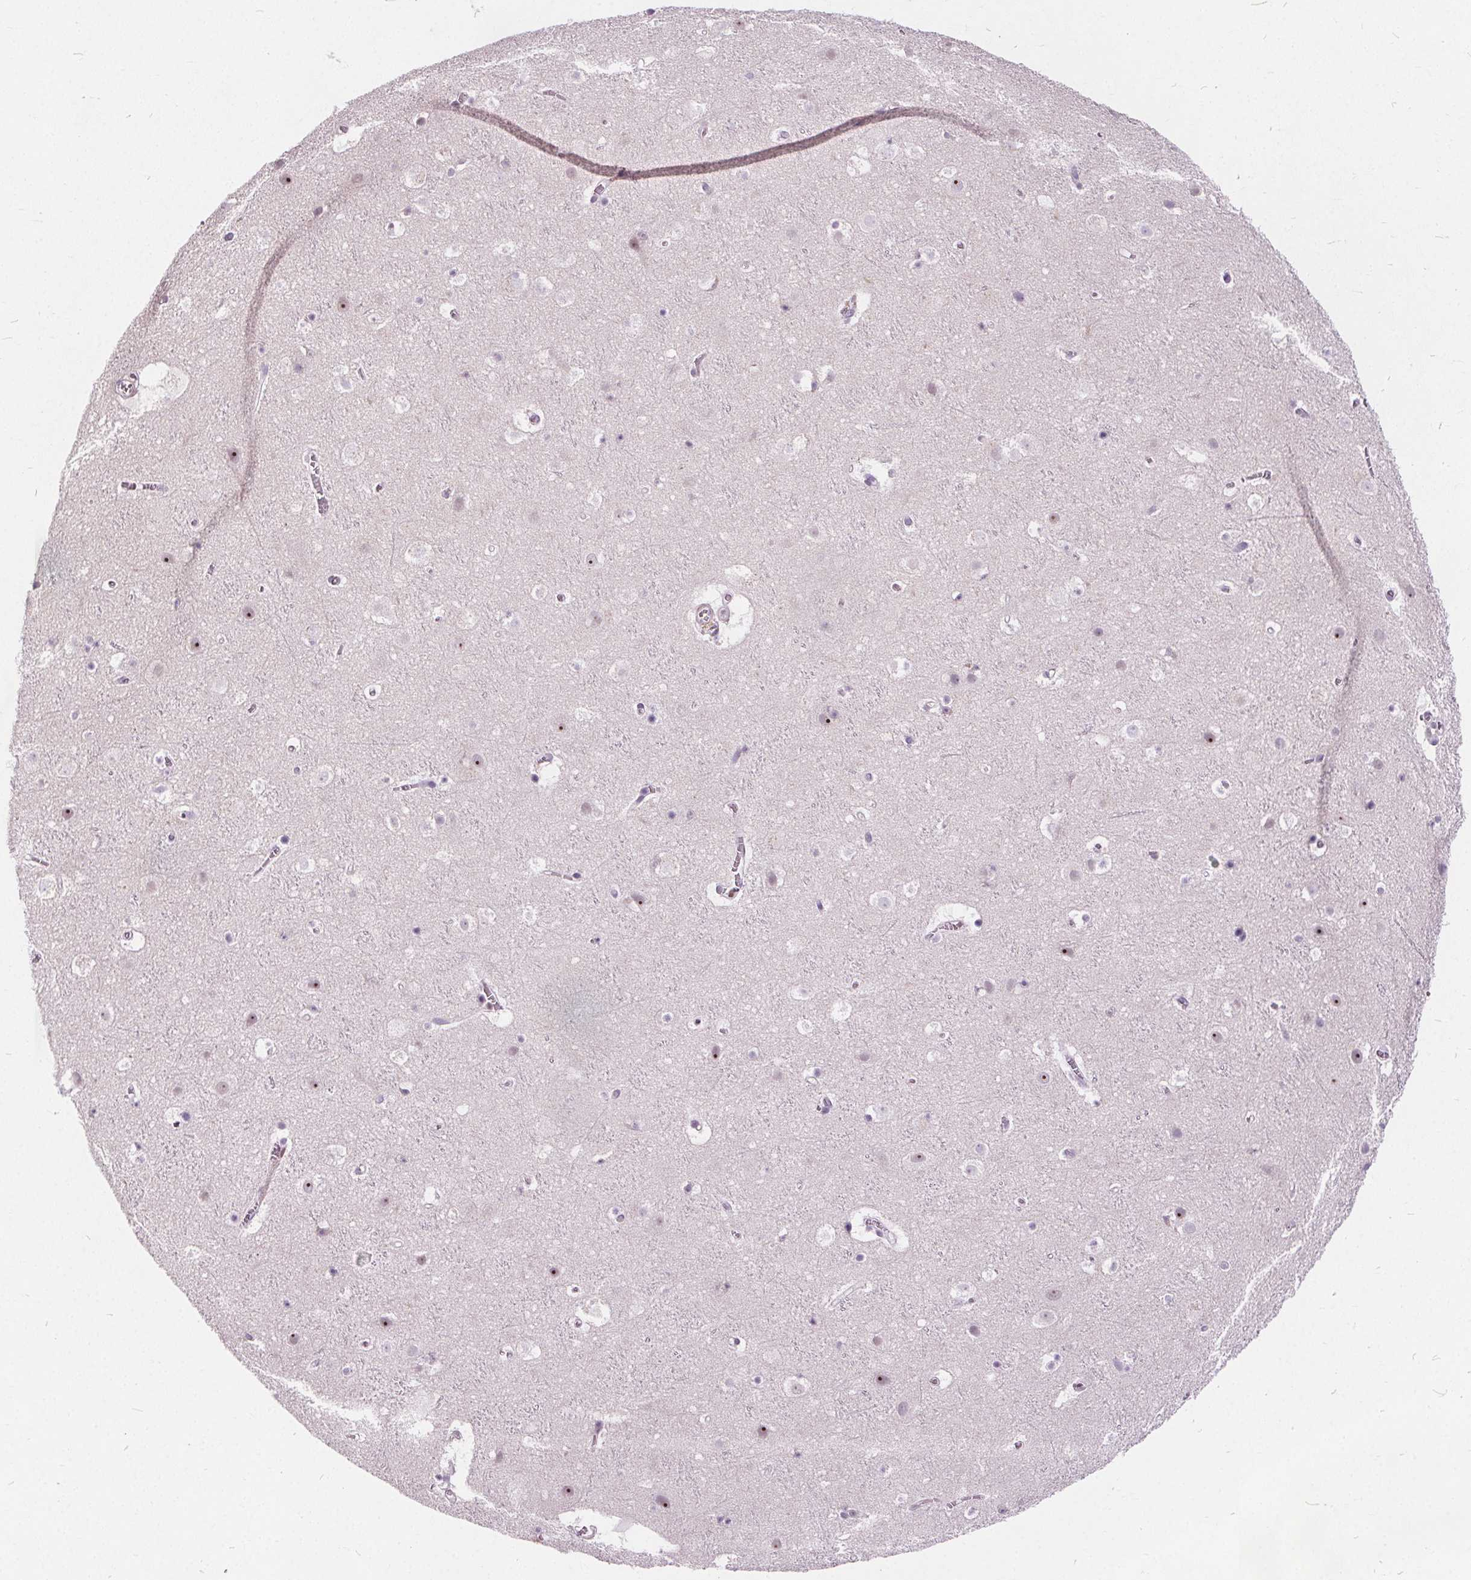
{"staining": {"intensity": "negative", "quantity": "none", "location": "none"}, "tissue": "cerebral cortex", "cell_type": "Endothelial cells", "image_type": "normal", "snomed": [{"axis": "morphology", "description": "Normal tissue, NOS"}, {"axis": "topography", "description": "Cerebral cortex"}], "caption": "Immunohistochemistry of unremarkable human cerebral cortex shows no staining in endothelial cells.", "gene": "ISLR2", "patient": {"sex": "female", "age": 42}}